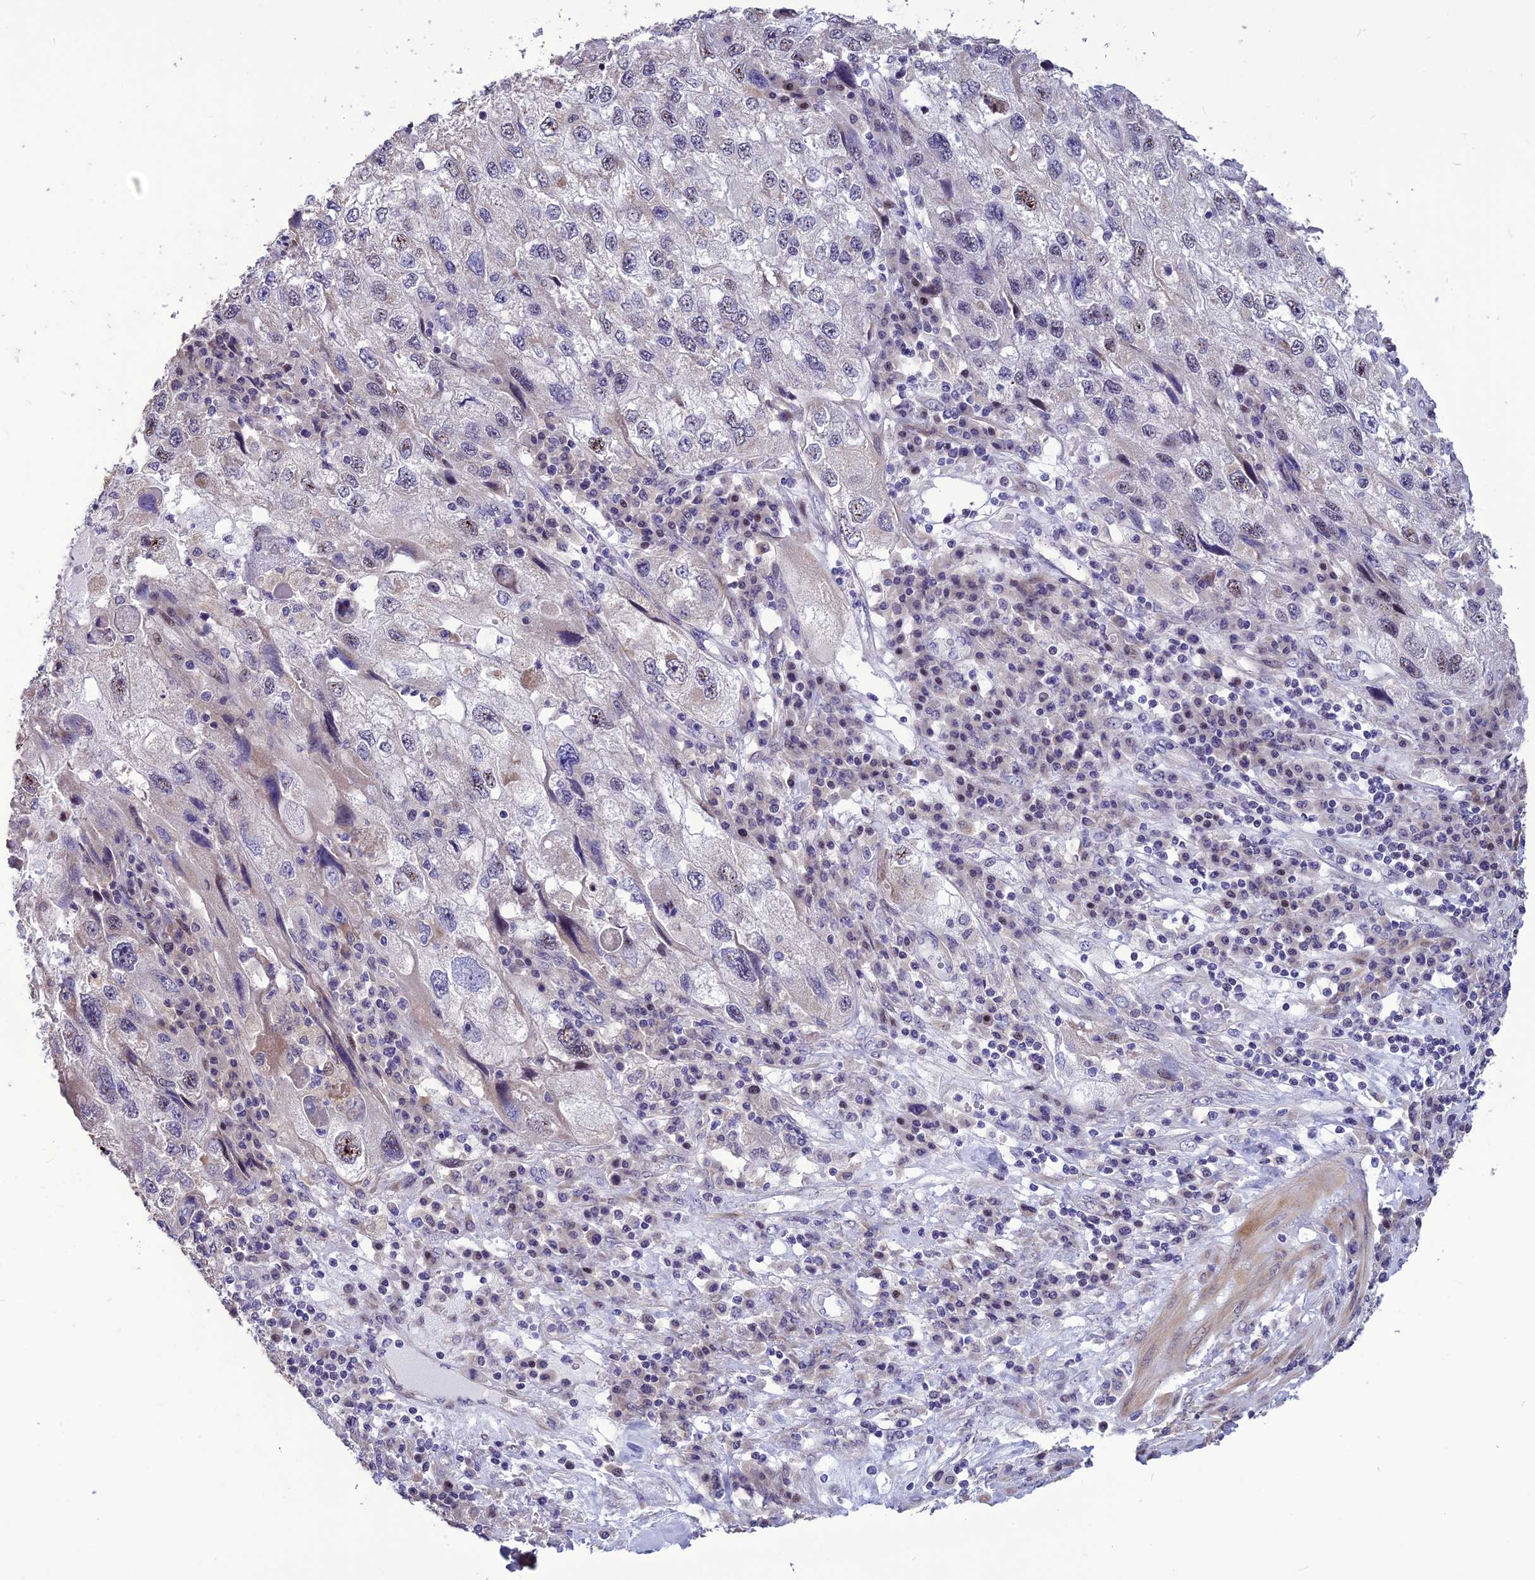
{"staining": {"intensity": "weak", "quantity": "<25%", "location": "nuclear"}, "tissue": "endometrial cancer", "cell_type": "Tumor cells", "image_type": "cancer", "snomed": [{"axis": "morphology", "description": "Adenocarcinoma, NOS"}, {"axis": "topography", "description": "Endometrium"}], "caption": "An immunohistochemistry histopathology image of adenocarcinoma (endometrial) is shown. There is no staining in tumor cells of adenocarcinoma (endometrial).", "gene": "SPG21", "patient": {"sex": "female", "age": 49}}